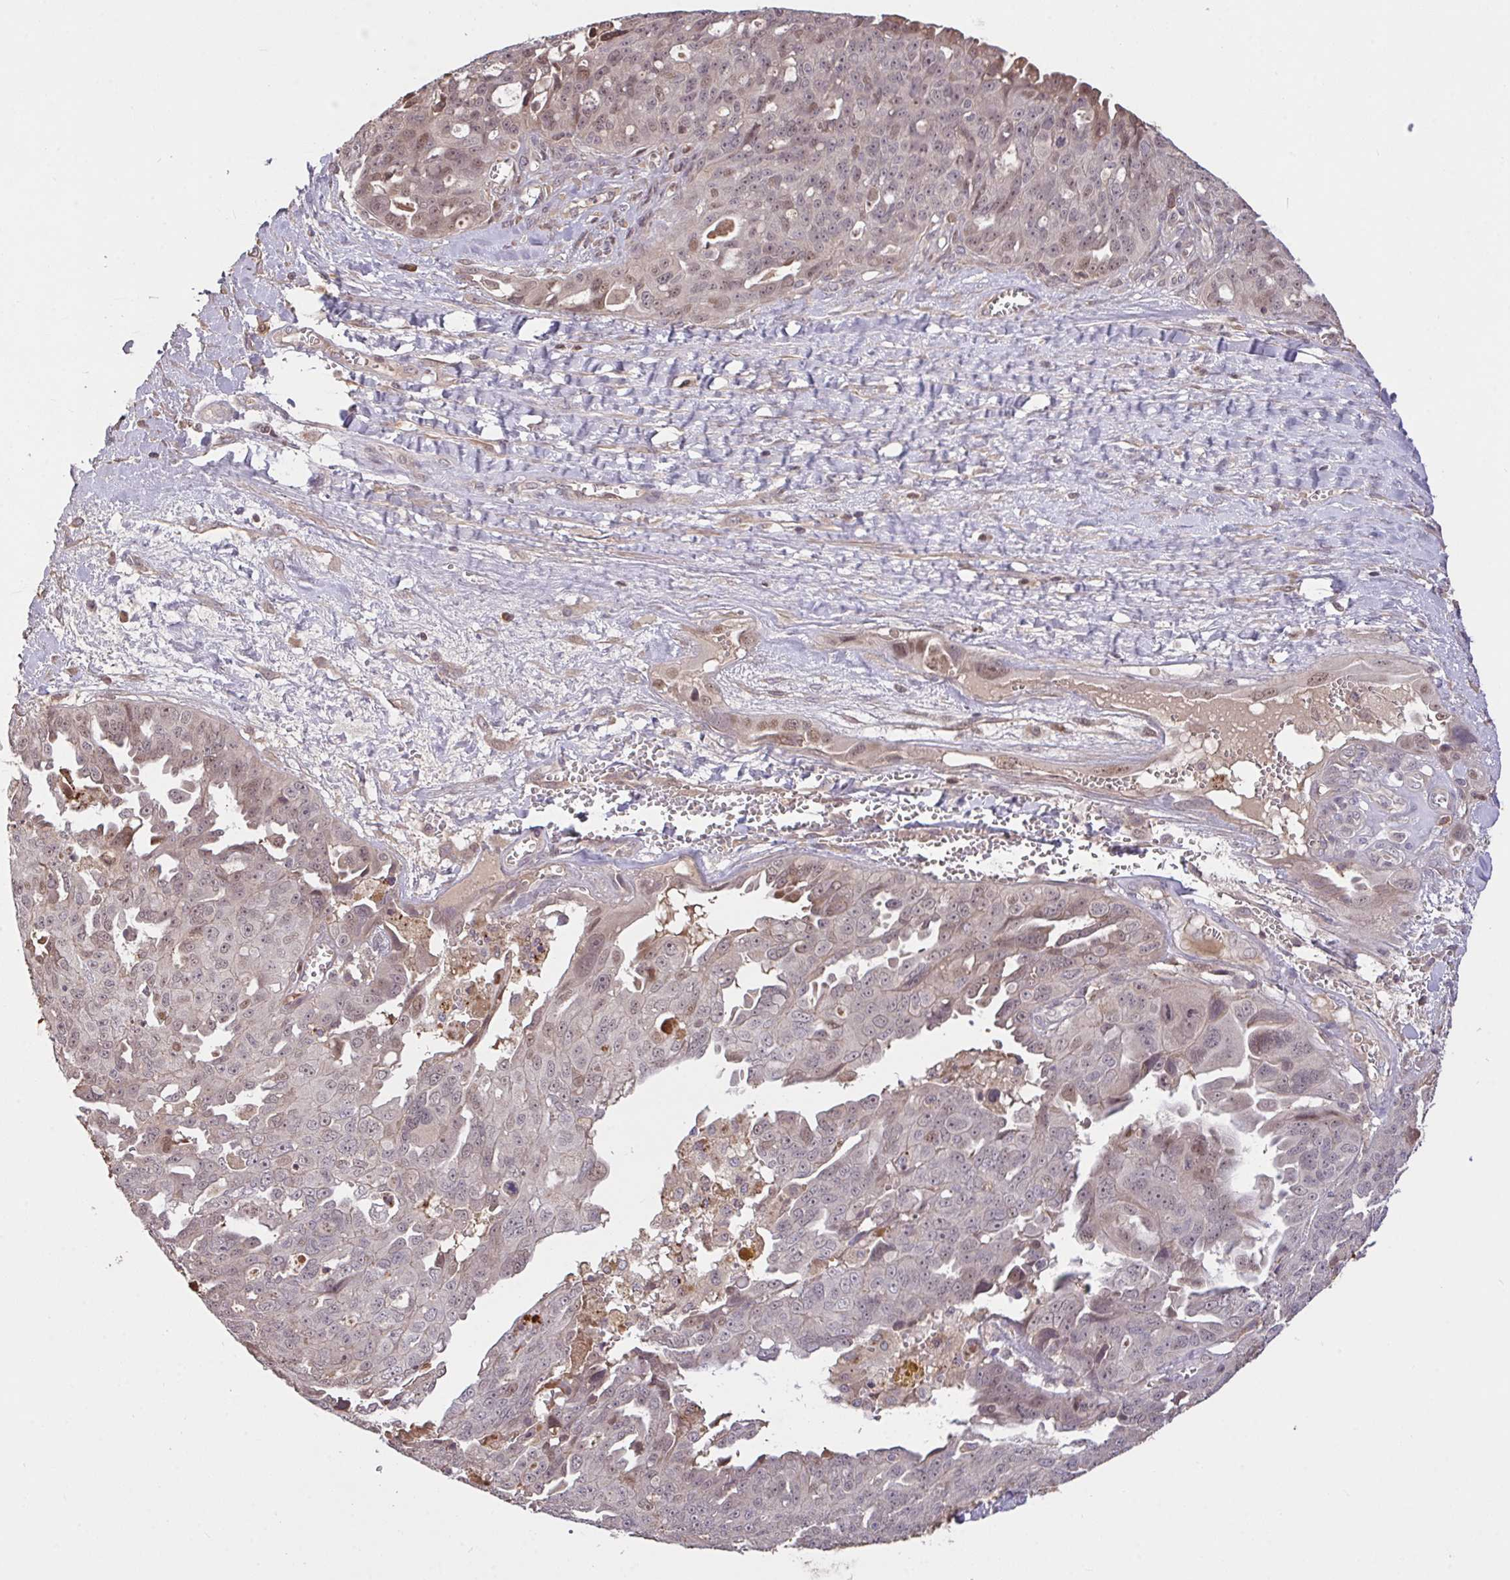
{"staining": {"intensity": "weak", "quantity": "<25%", "location": "nuclear"}, "tissue": "ovarian cancer", "cell_type": "Tumor cells", "image_type": "cancer", "snomed": [{"axis": "morphology", "description": "Carcinoma, endometroid"}, {"axis": "topography", "description": "Ovary"}], "caption": "An immunohistochemistry (IHC) photomicrograph of ovarian cancer (endometroid carcinoma) is shown. There is no staining in tumor cells of ovarian cancer (endometroid carcinoma).", "gene": "FCER1A", "patient": {"sex": "female", "age": 70}}